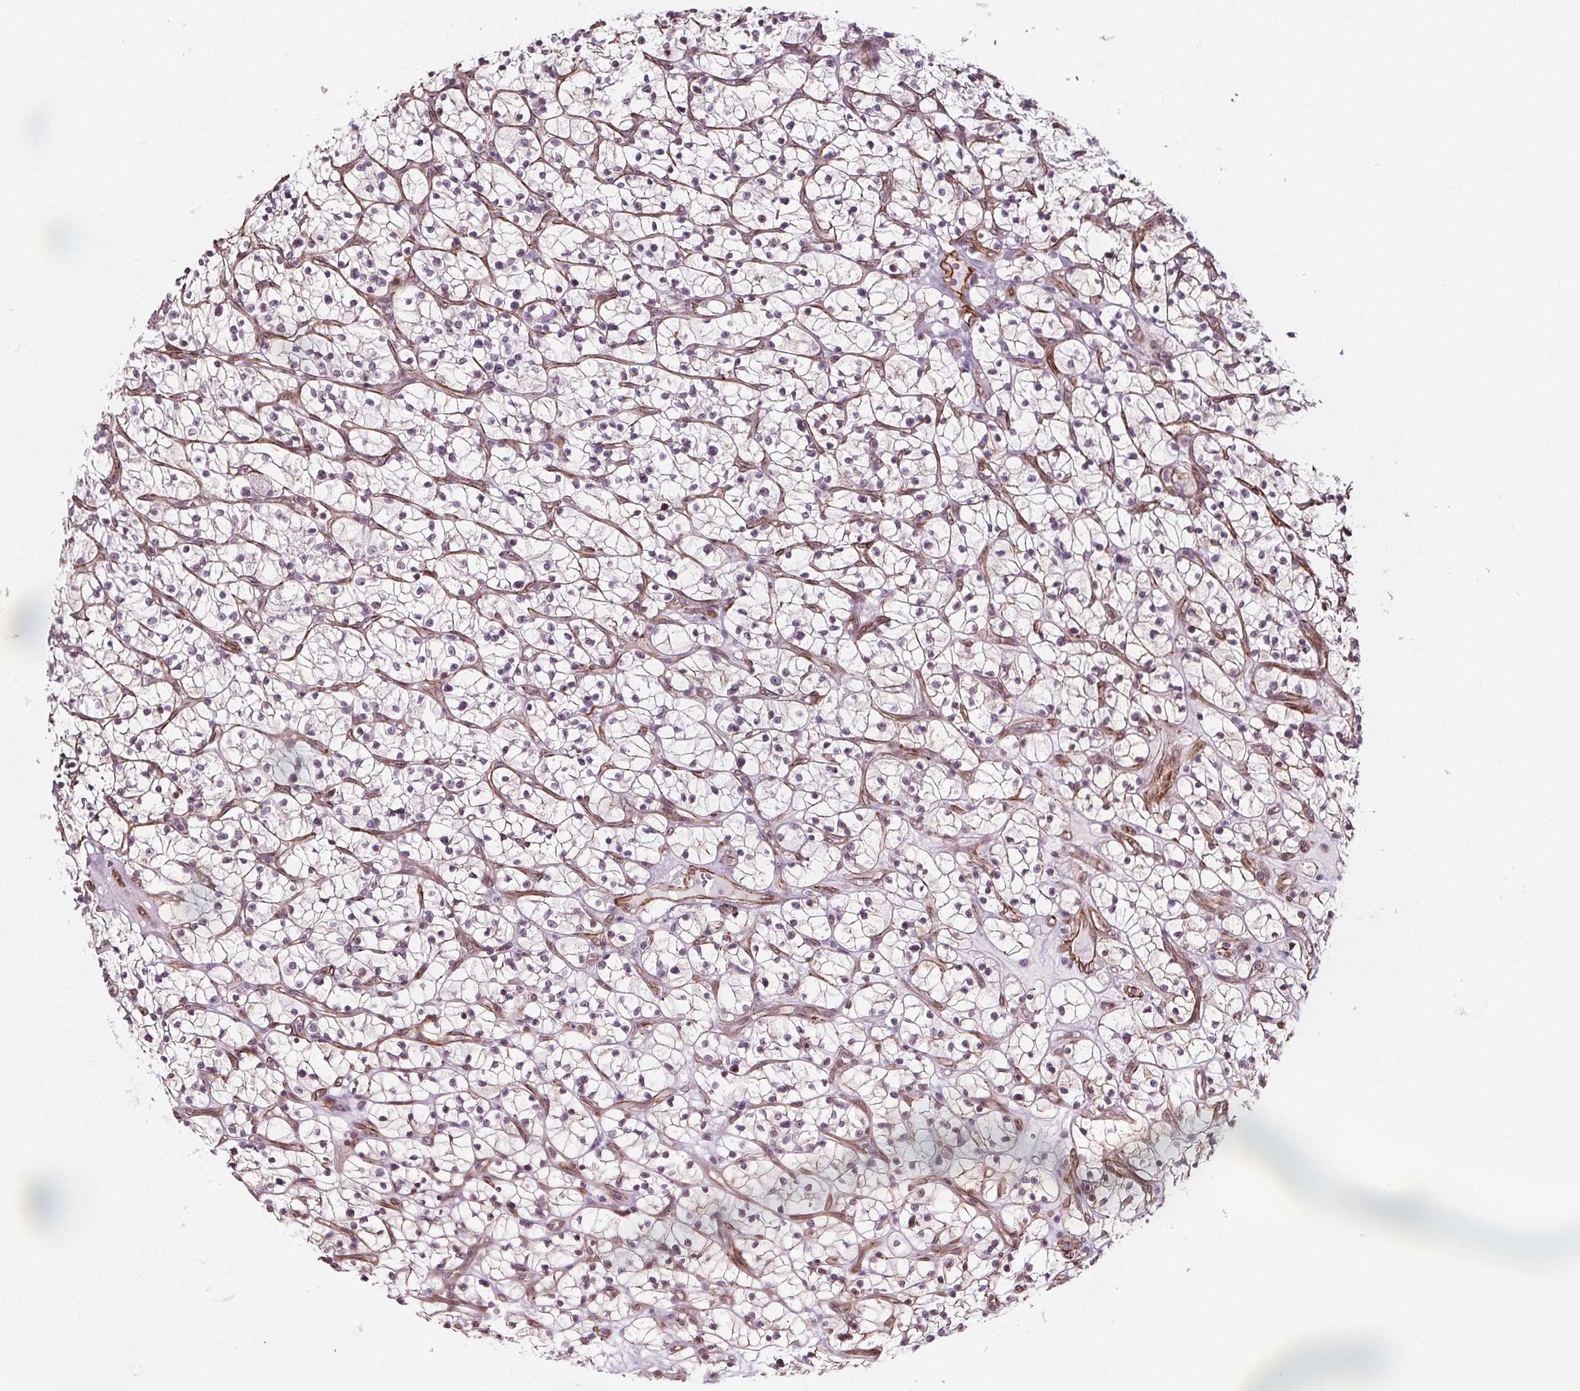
{"staining": {"intensity": "weak", "quantity": "25%-75%", "location": "nuclear"}, "tissue": "renal cancer", "cell_type": "Tumor cells", "image_type": "cancer", "snomed": [{"axis": "morphology", "description": "Adenocarcinoma, NOS"}, {"axis": "topography", "description": "Kidney"}], "caption": "Immunohistochemistry (DAB) staining of human renal adenocarcinoma reveals weak nuclear protein positivity in about 25%-75% of tumor cells. The staining was performed using DAB, with brown indicating positive protein expression. Nuclei are stained blue with hematoxylin.", "gene": "HAS1", "patient": {"sex": "female", "age": 64}}